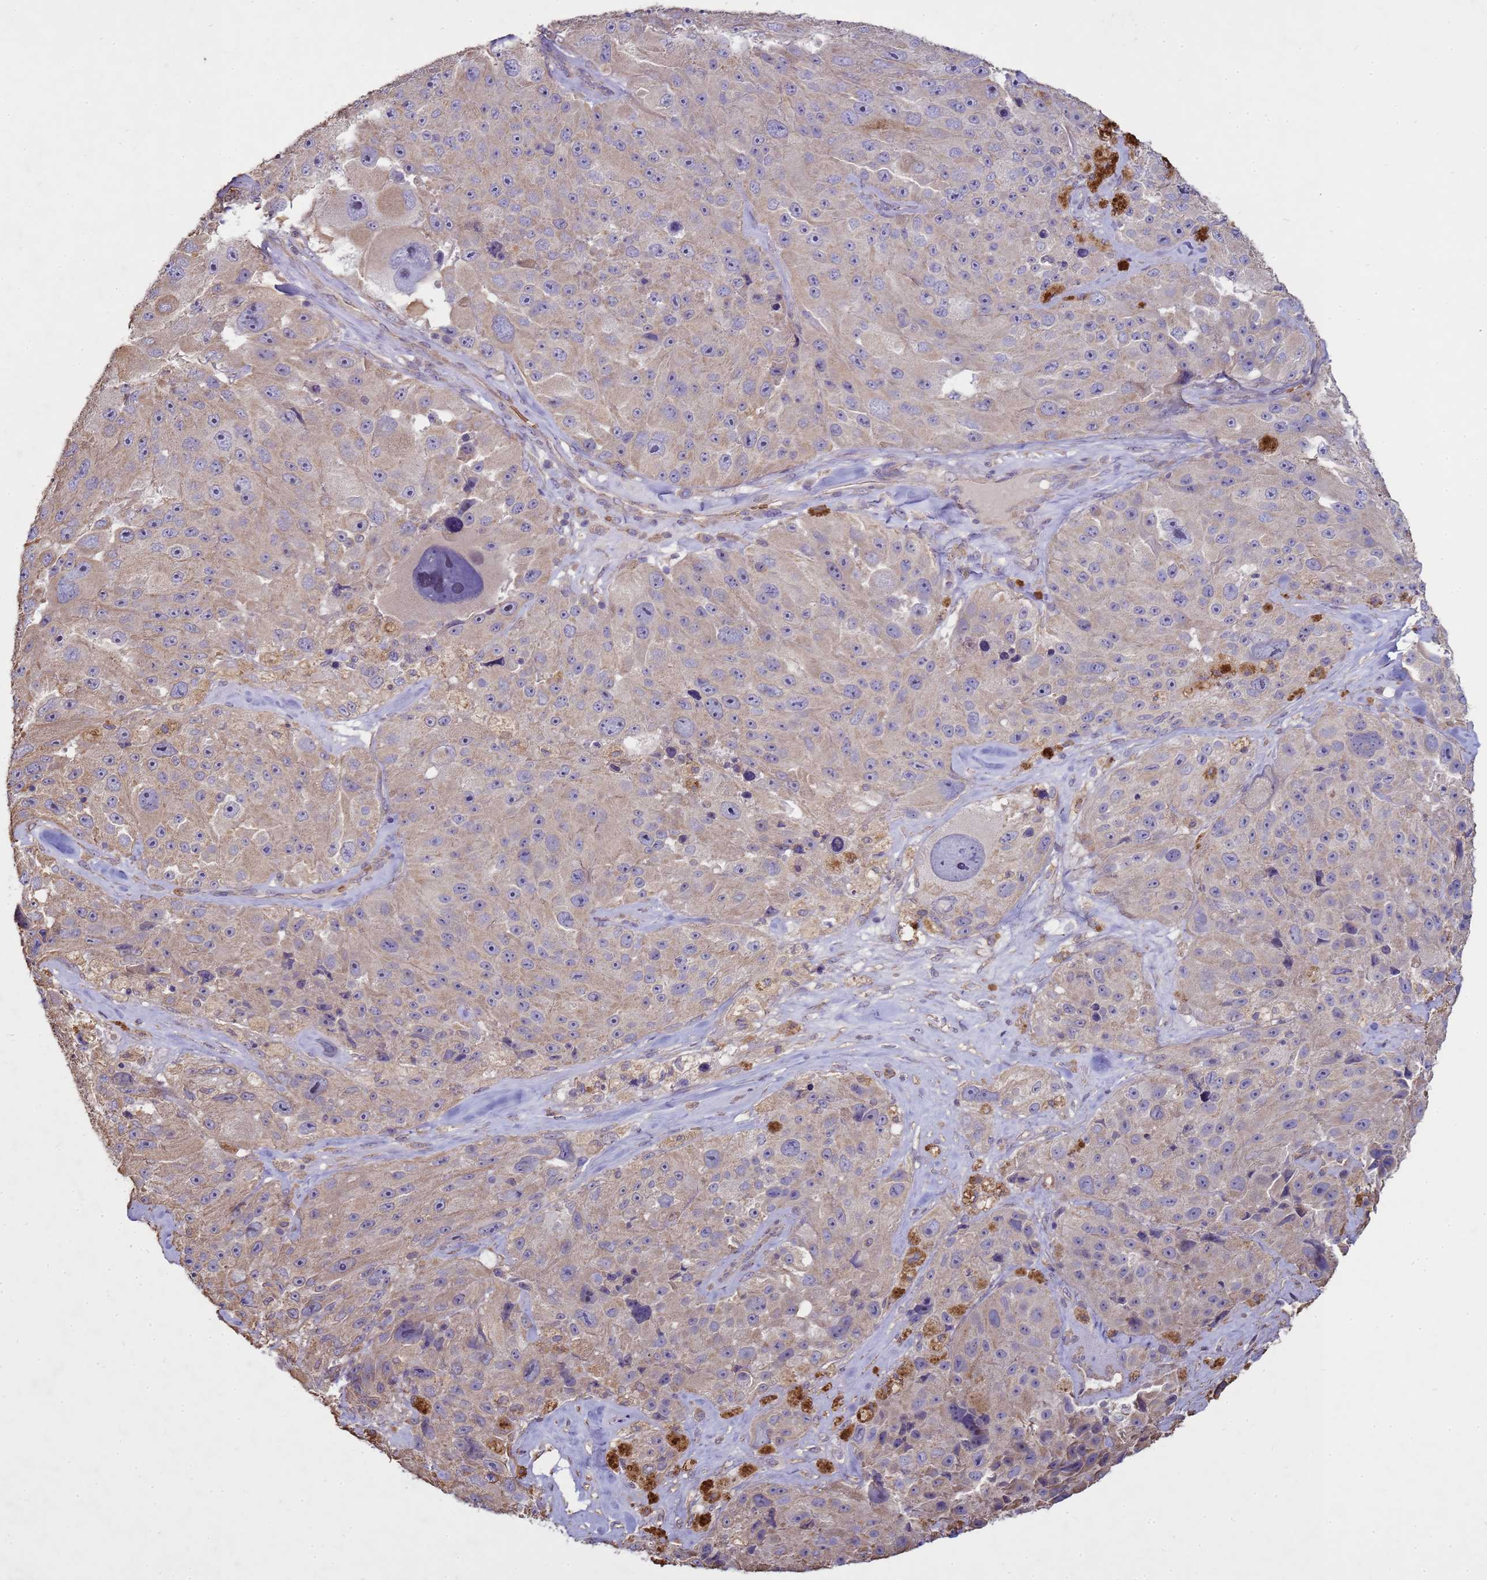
{"staining": {"intensity": "negative", "quantity": "none", "location": "none"}, "tissue": "melanoma", "cell_type": "Tumor cells", "image_type": "cancer", "snomed": [{"axis": "morphology", "description": "Malignant melanoma, Metastatic site"}, {"axis": "topography", "description": "Lymph node"}], "caption": "Tumor cells show no significant staining in malignant melanoma (metastatic site).", "gene": "SGIP1", "patient": {"sex": "male", "age": 62}}